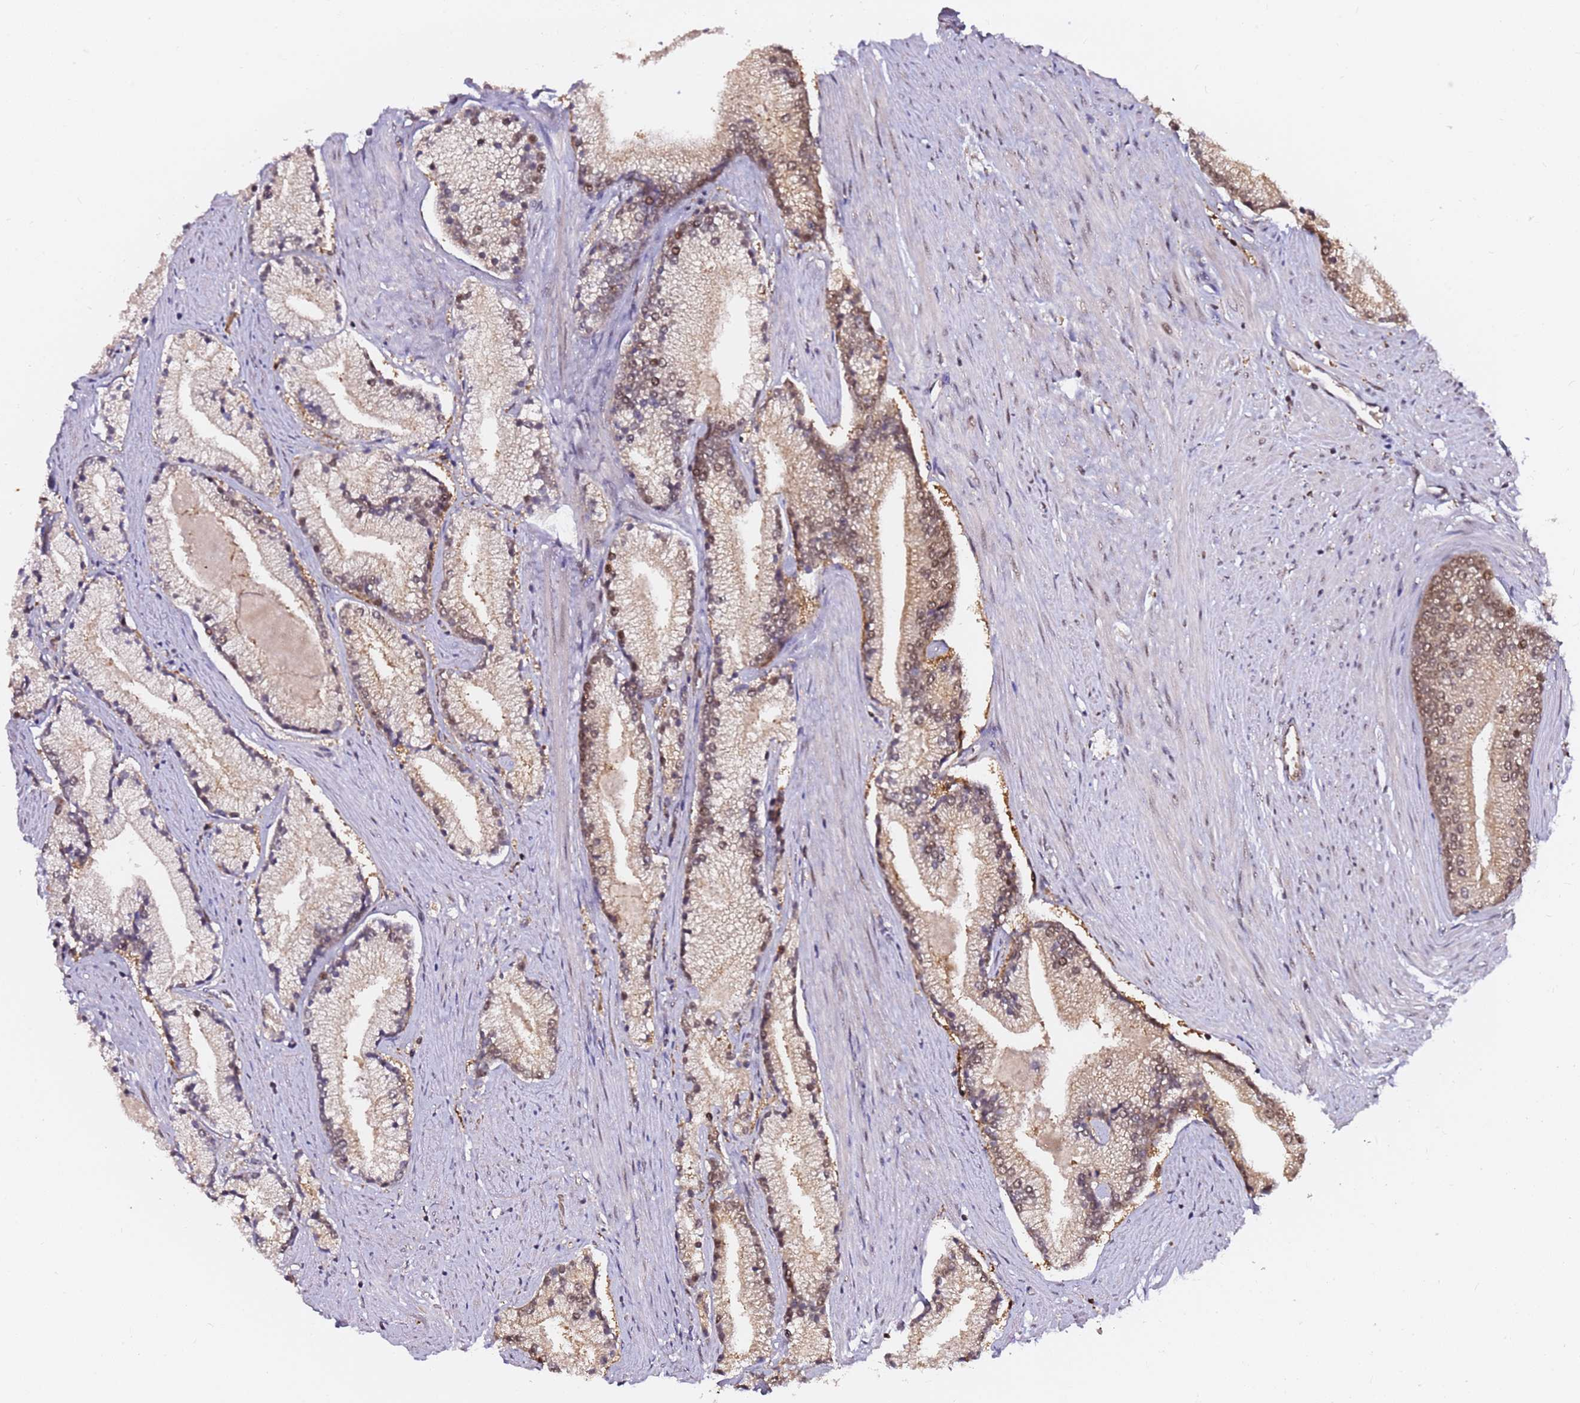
{"staining": {"intensity": "weak", "quantity": ">75%", "location": "cytoplasmic/membranous,nuclear"}, "tissue": "prostate cancer", "cell_type": "Tumor cells", "image_type": "cancer", "snomed": [{"axis": "morphology", "description": "Adenocarcinoma, High grade"}, {"axis": "topography", "description": "Prostate"}], "caption": "Prostate adenocarcinoma (high-grade) was stained to show a protein in brown. There is low levels of weak cytoplasmic/membranous and nuclear positivity in about >75% of tumor cells.", "gene": "RGS18", "patient": {"sex": "male", "age": 67}}